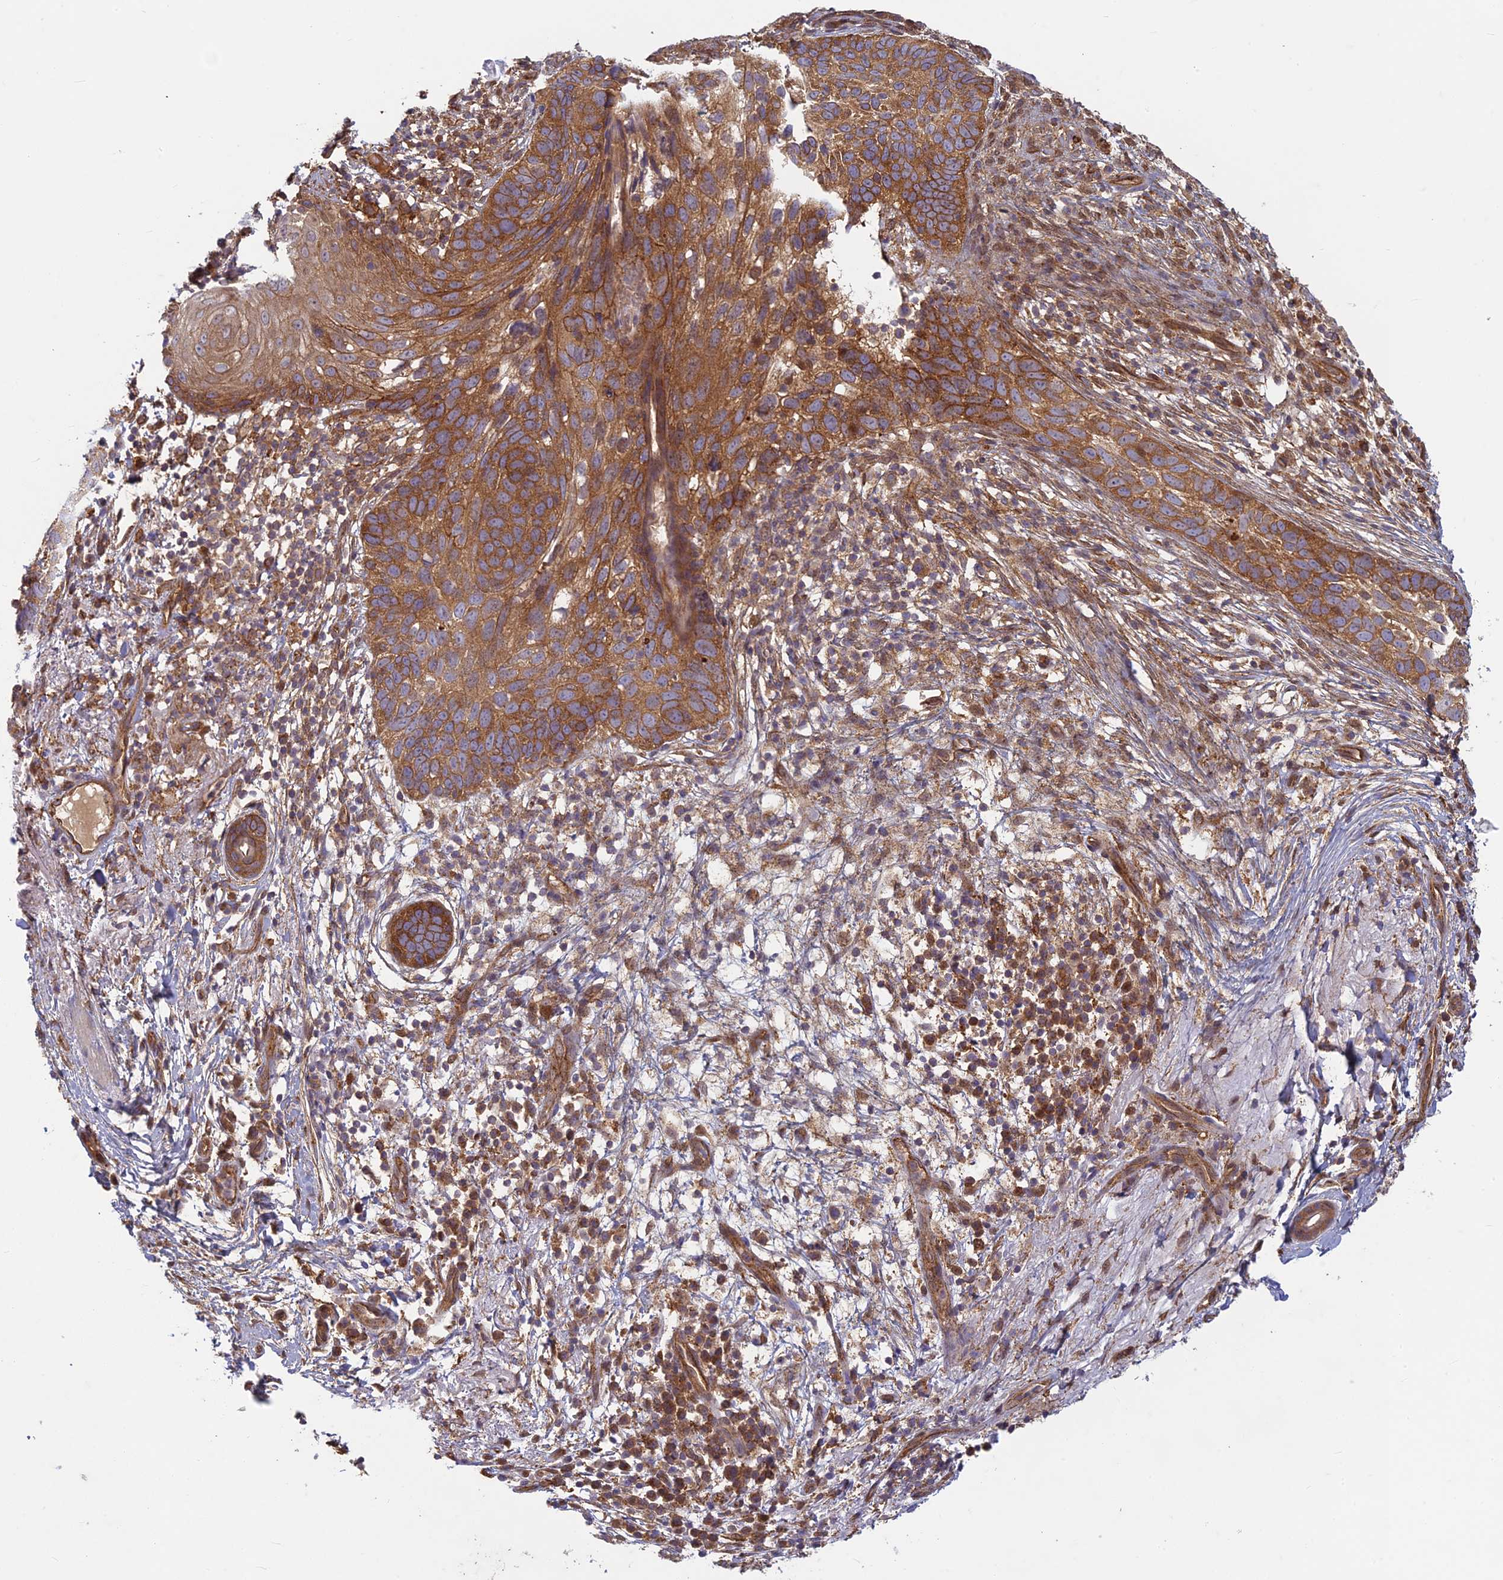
{"staining": {"intensity": "moderate", "quantity": ">75%", "location": "cytoplasmic/membranous"}, "tissue": "skin cancer", "cell_type": "Tumor cells", "image_type": "cancer", "snomed": [{"axis": "morphology", "description": "Basal cell carcinoma"}, {"axis": "topography", "description": "Skin"}], "caption": "Human skin cancer stained with a brown dye displays moderate cytoplasmic/membranous positive staining in approximately >75% of tumor cells.", "gene": "TCF25", "patient": {"sex": "male", "age": 85}}